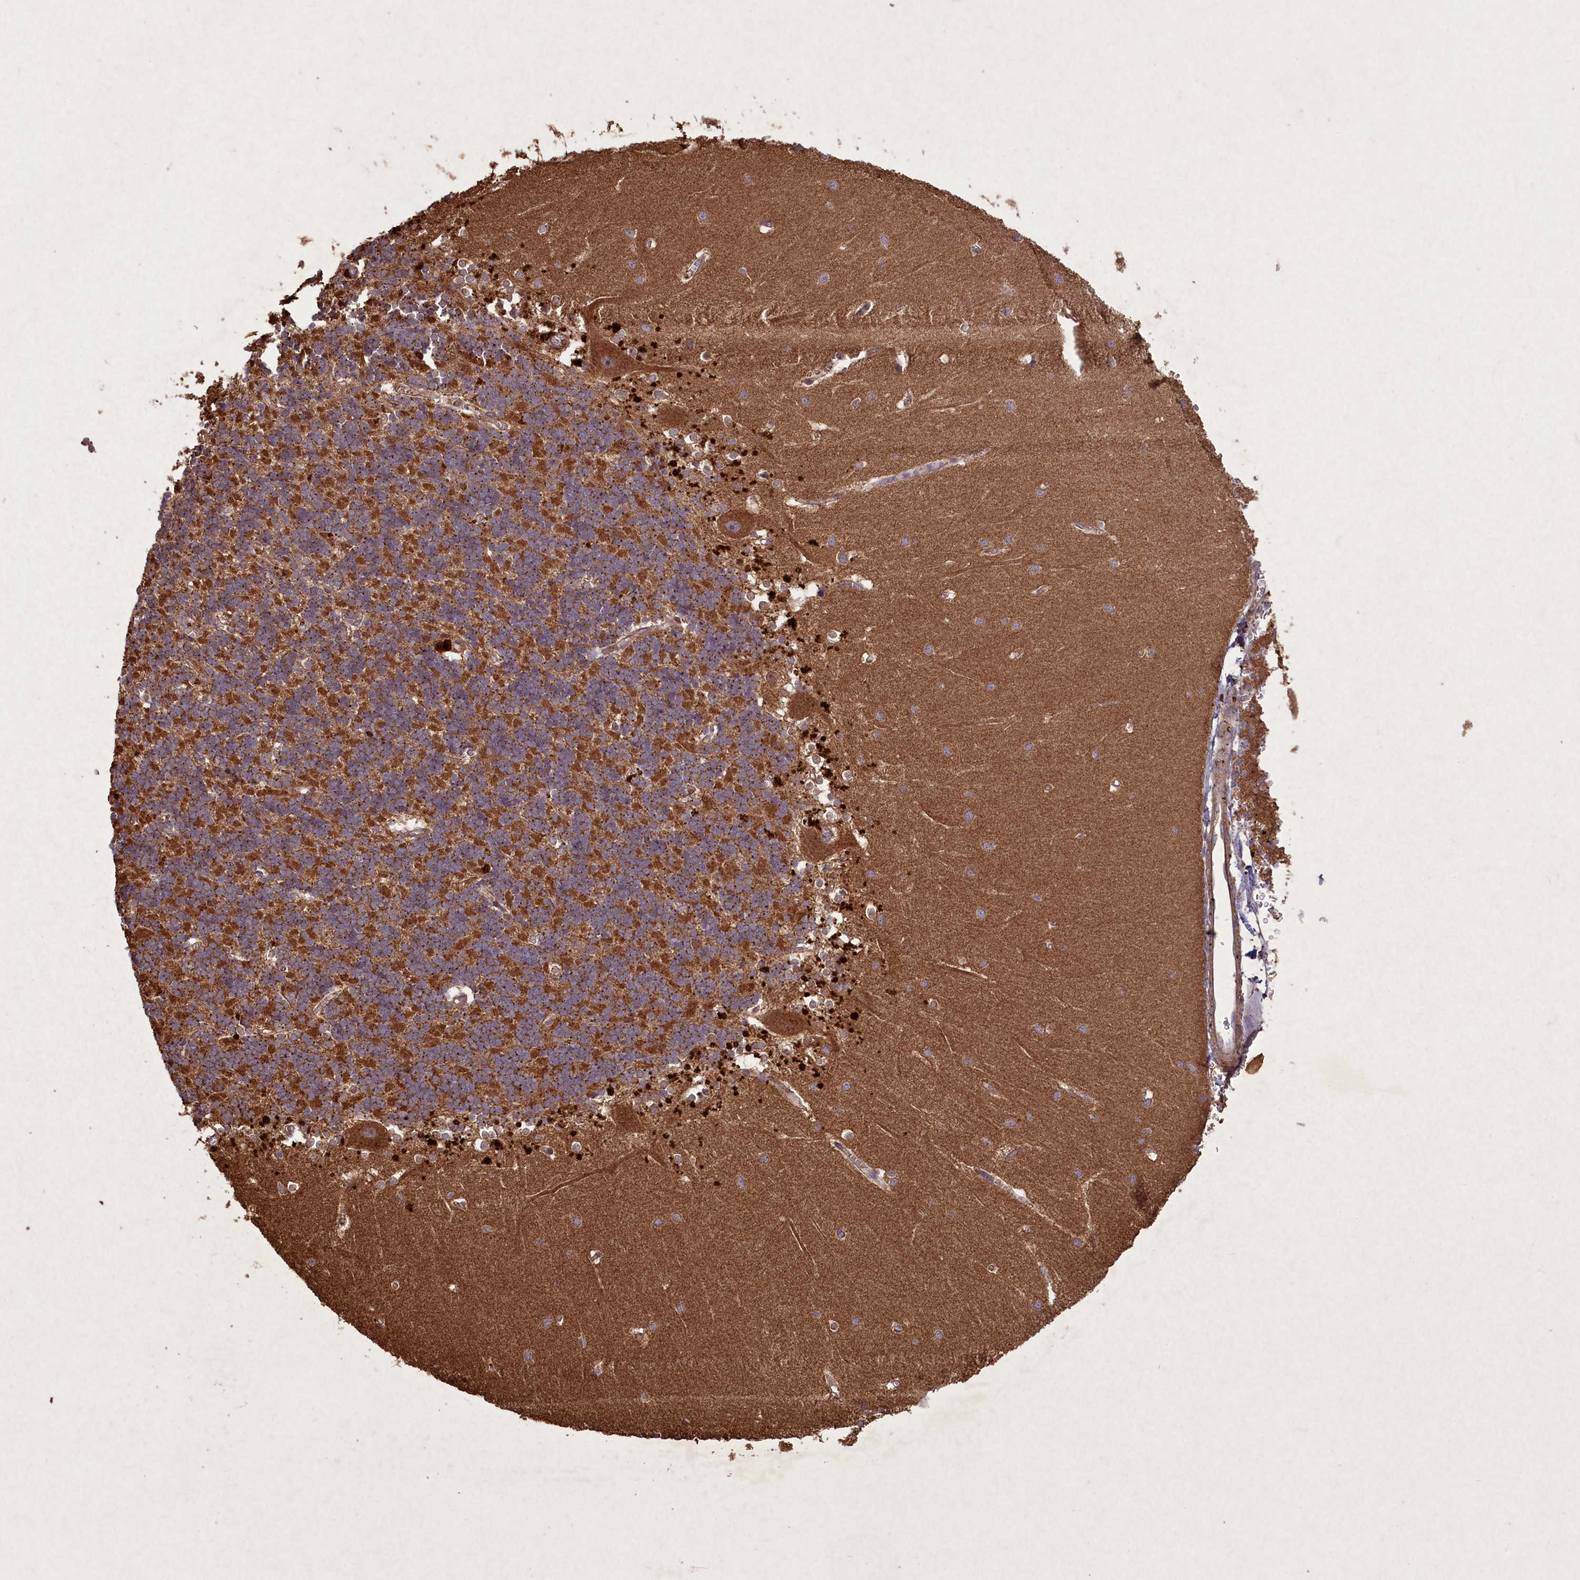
{"staining": {"intensity": "moderate", "quantity": ">75%", "location": "cytoplasmic/membranous"}, "tissue": "cerebellum", "cell_type": "Cells in granular layer", "image_type": "normal", "snomed": [{"axis": "morphology", "description": "Normal tissue, NOS"}, {"axis": "topography", "description": "Cerebellum"}], "caption": "A high-resolution histopathology image shows immunohistochemistry (IHC) staining of unremarkable cerebellum, which demonstrates moderate cytoplasmic/membranous staining in about >75% of cells in granular layer. Nuclei are stained in blue.", "gene": "CIAO2B", "patient": {"sex": "male", "age": 37}}